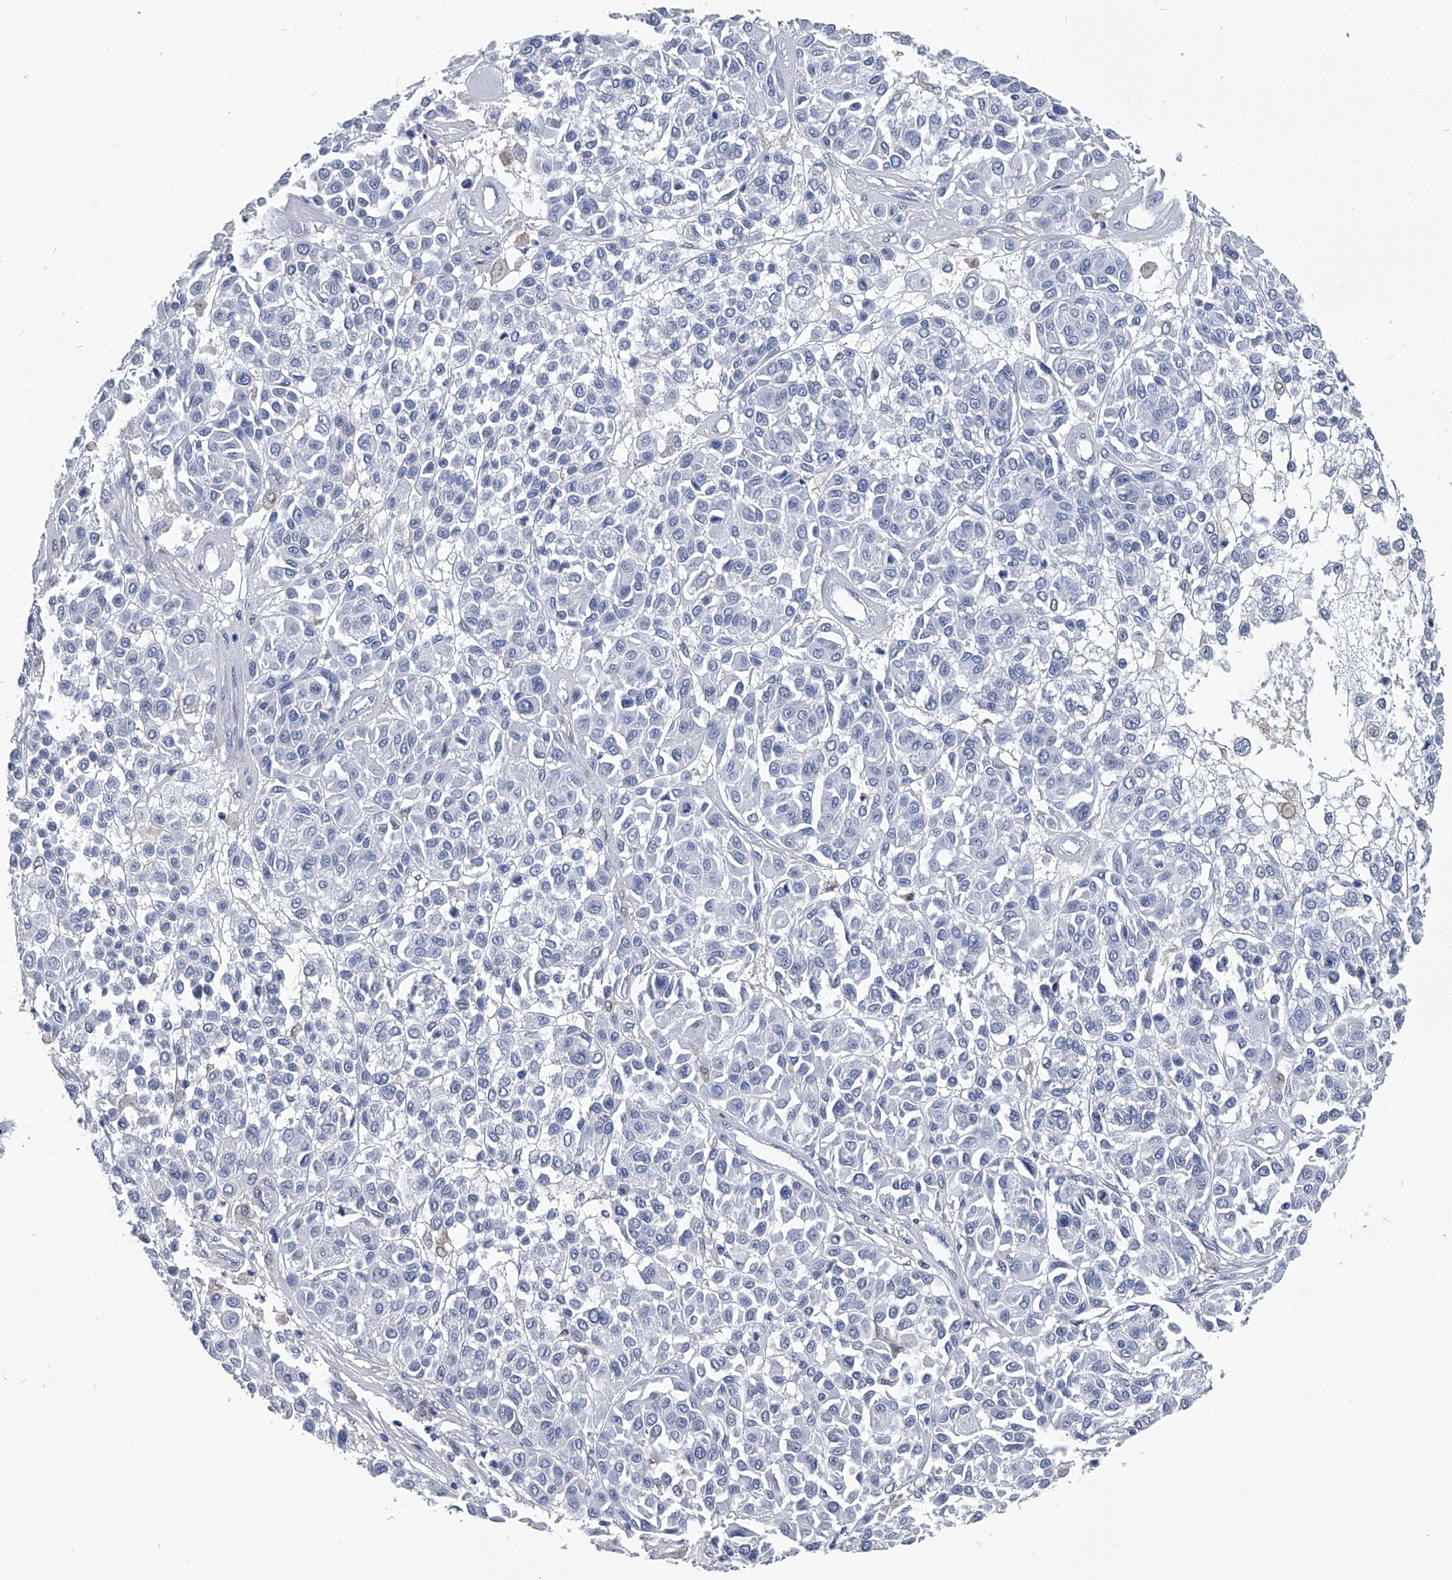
{"staining": {"intensity": "negative", "quantity": "none", "location": "none"}, "tissue": "melanoma", "cell_type": "Tumor cells", "image_type": "cancer", "snomed": [{"axis": "morphology", "description": "Malignant melanoma, Metastatic site"}, {"axis": "topography", "description": "Soft tissue"}], "caption": "Immunohistochemistry (IHC) histopathology image of human melanoma stained for a protein (brown), which exhibits no staining in tumor cells. (DAB immunohistochemistry (IHC), high magnification).", "gene": "PDXK", "patient": {"sex": "male", "age": 41}}